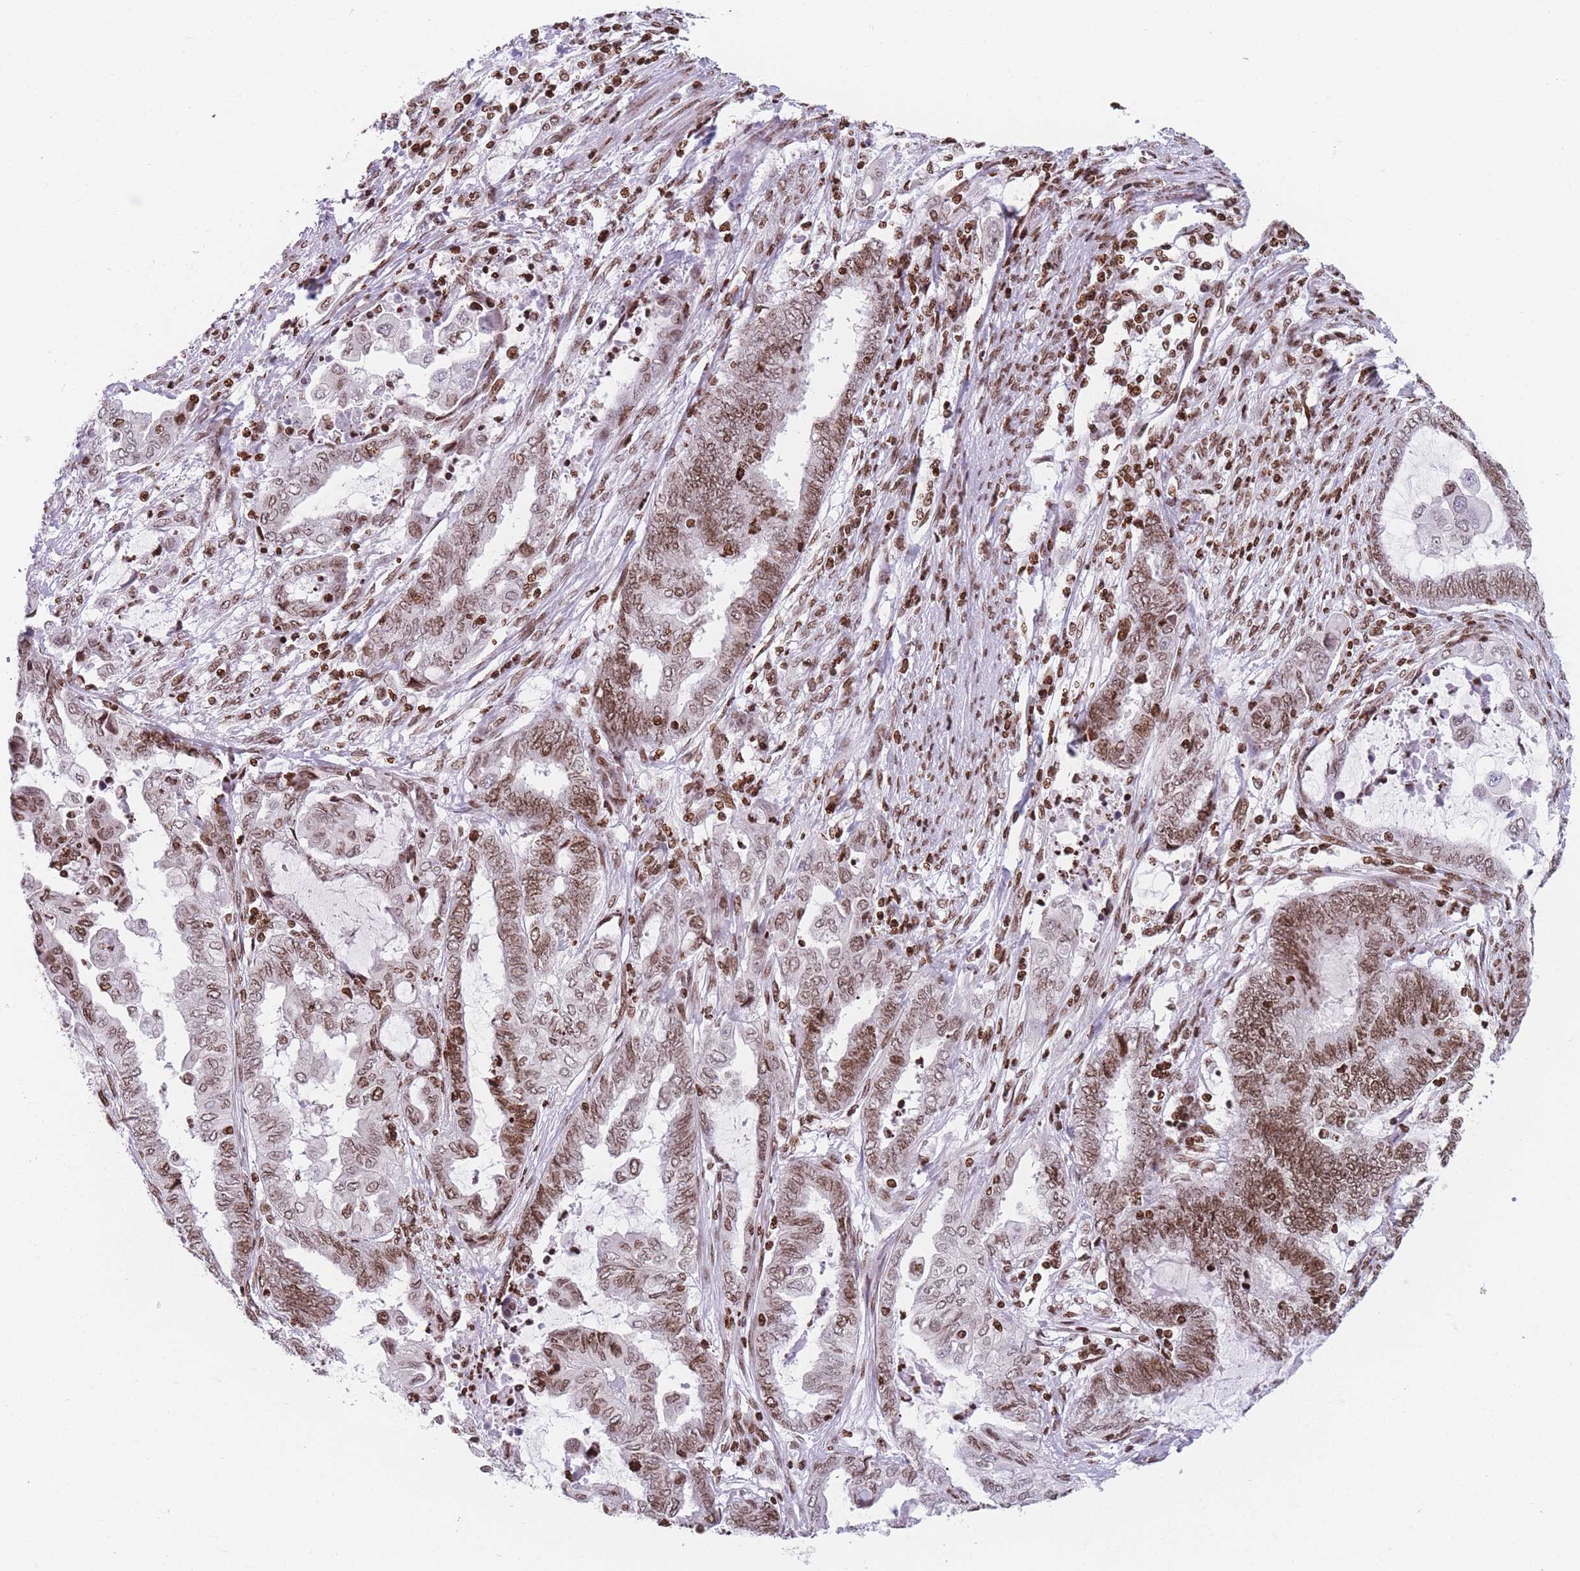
{"staining": {"intensity": "moderate", "quantity": ">75%", "location": "nuclear"}, "tissue": "endometrial cancer", "cell_type": "Tumor cells", "image_type": "cancer", "snomed": [{"axis": "morphology", "description": "Adenocarcinoma, NOS"}, {"axis": "topography", "description": "Uterus"}, {"axis": "topography", "description": "Endometrium"}], "caption": "Moderate nuclear staining for a protein is identified in about >75% of tumor cells of adenocarcinoma (endometrial) using immunohistochemistry.", "gene": "AK9", "patient": {"sex": "female", "age": 70}}